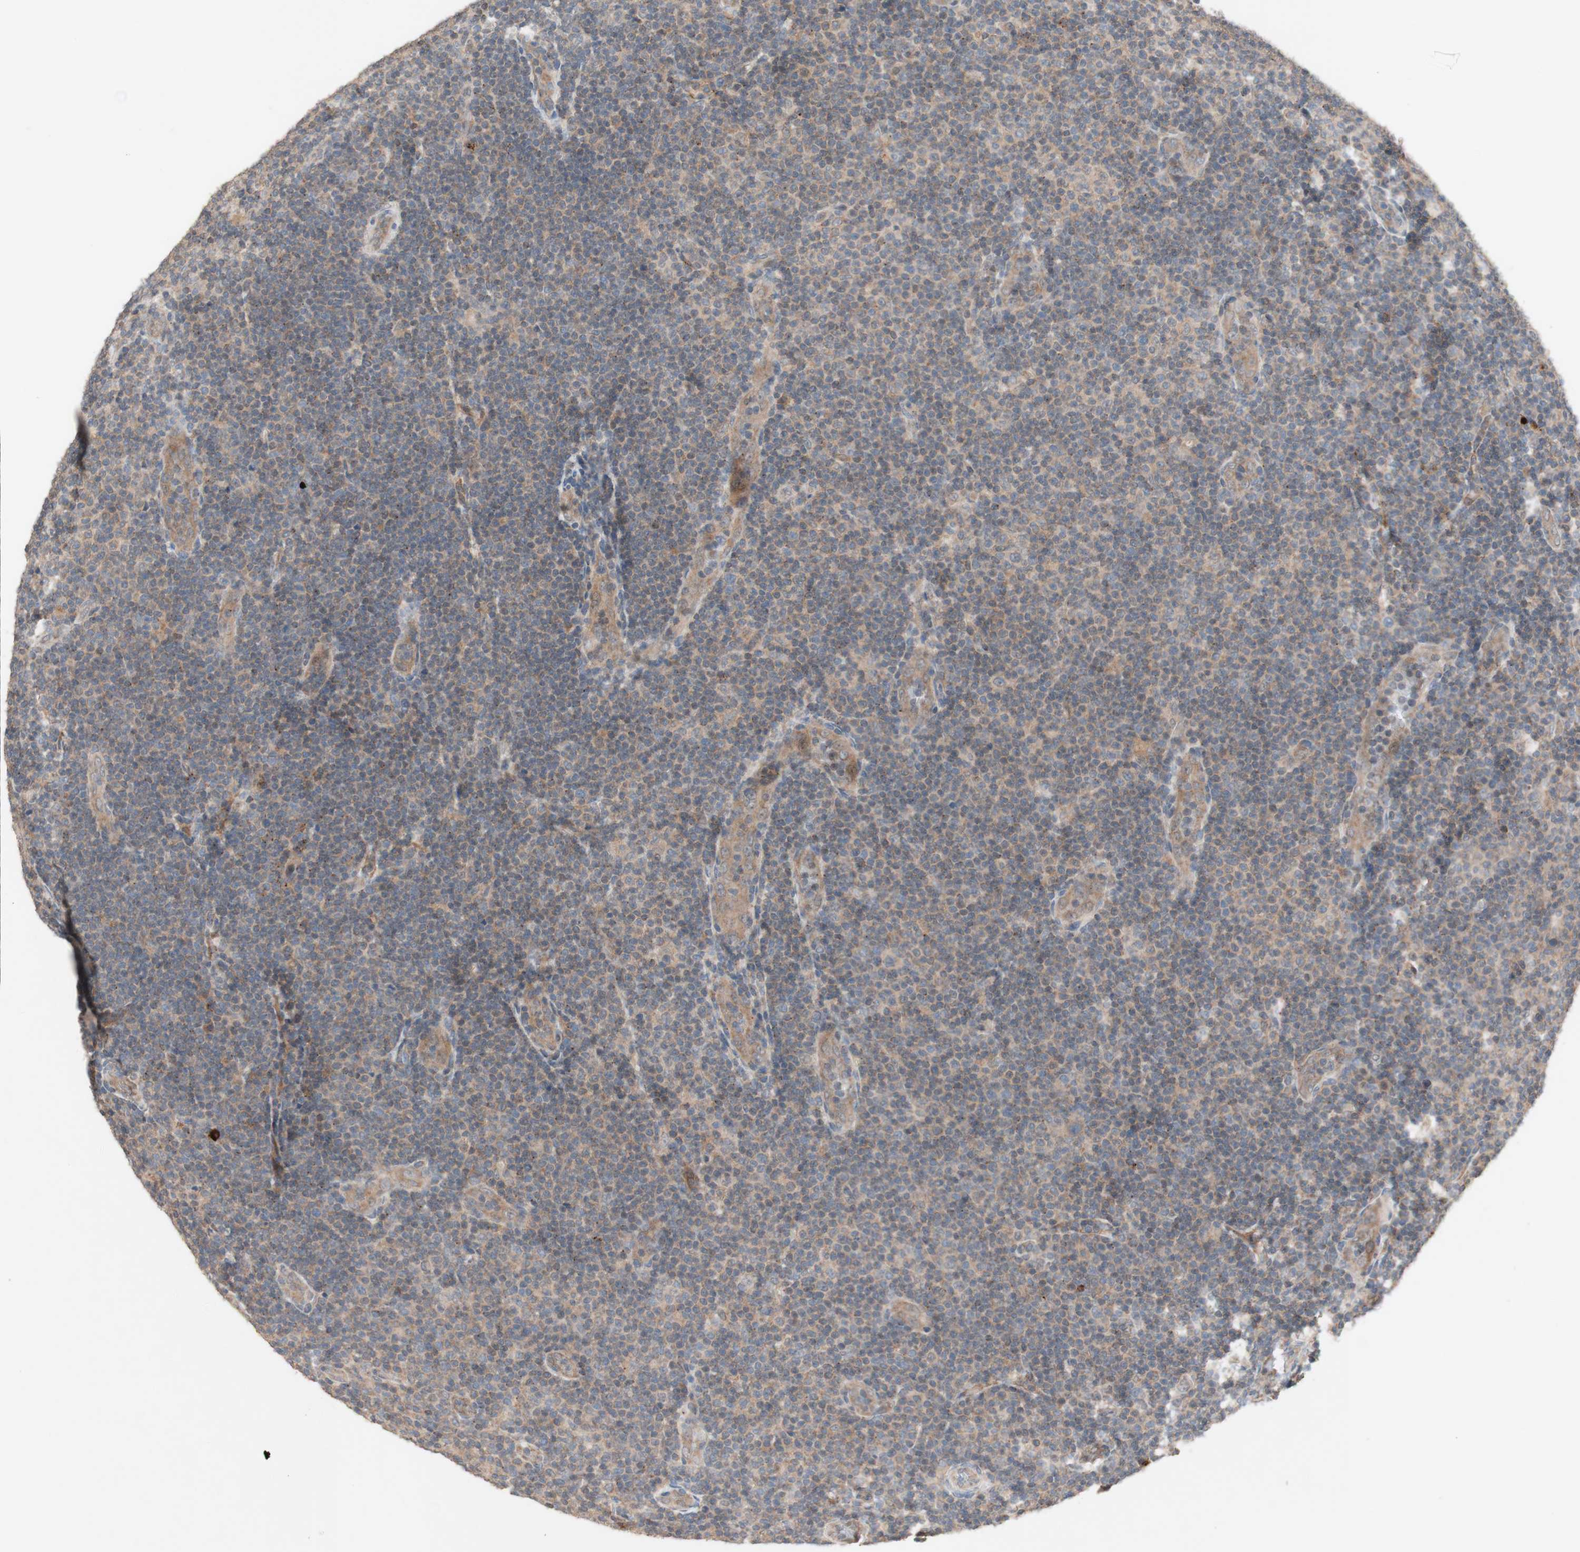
{"staining": {"intensity": "weak", "quantity": "25%-75%", "location": "cytoplasmic/membranous"}, "tissue": "lymphoma", "cell_type": "Tumor cells", "image_type": "cancer", "snomed": [{"axis": "morphology", "description": "Malignant lymphoma, non-Hodgkin's type, Low grade"}, {"axis": "topography", "description": "Lymph node"}], "caption": "Low-grade malignant lymphoma, non-Hodgkin's type stained with a brown dye displays weak cytoplasmic/membranous positive staining in approximately 25%-75% of tumor cells.", "gene": "PEX2", "patient": {"sex": "male", "age": 83}}